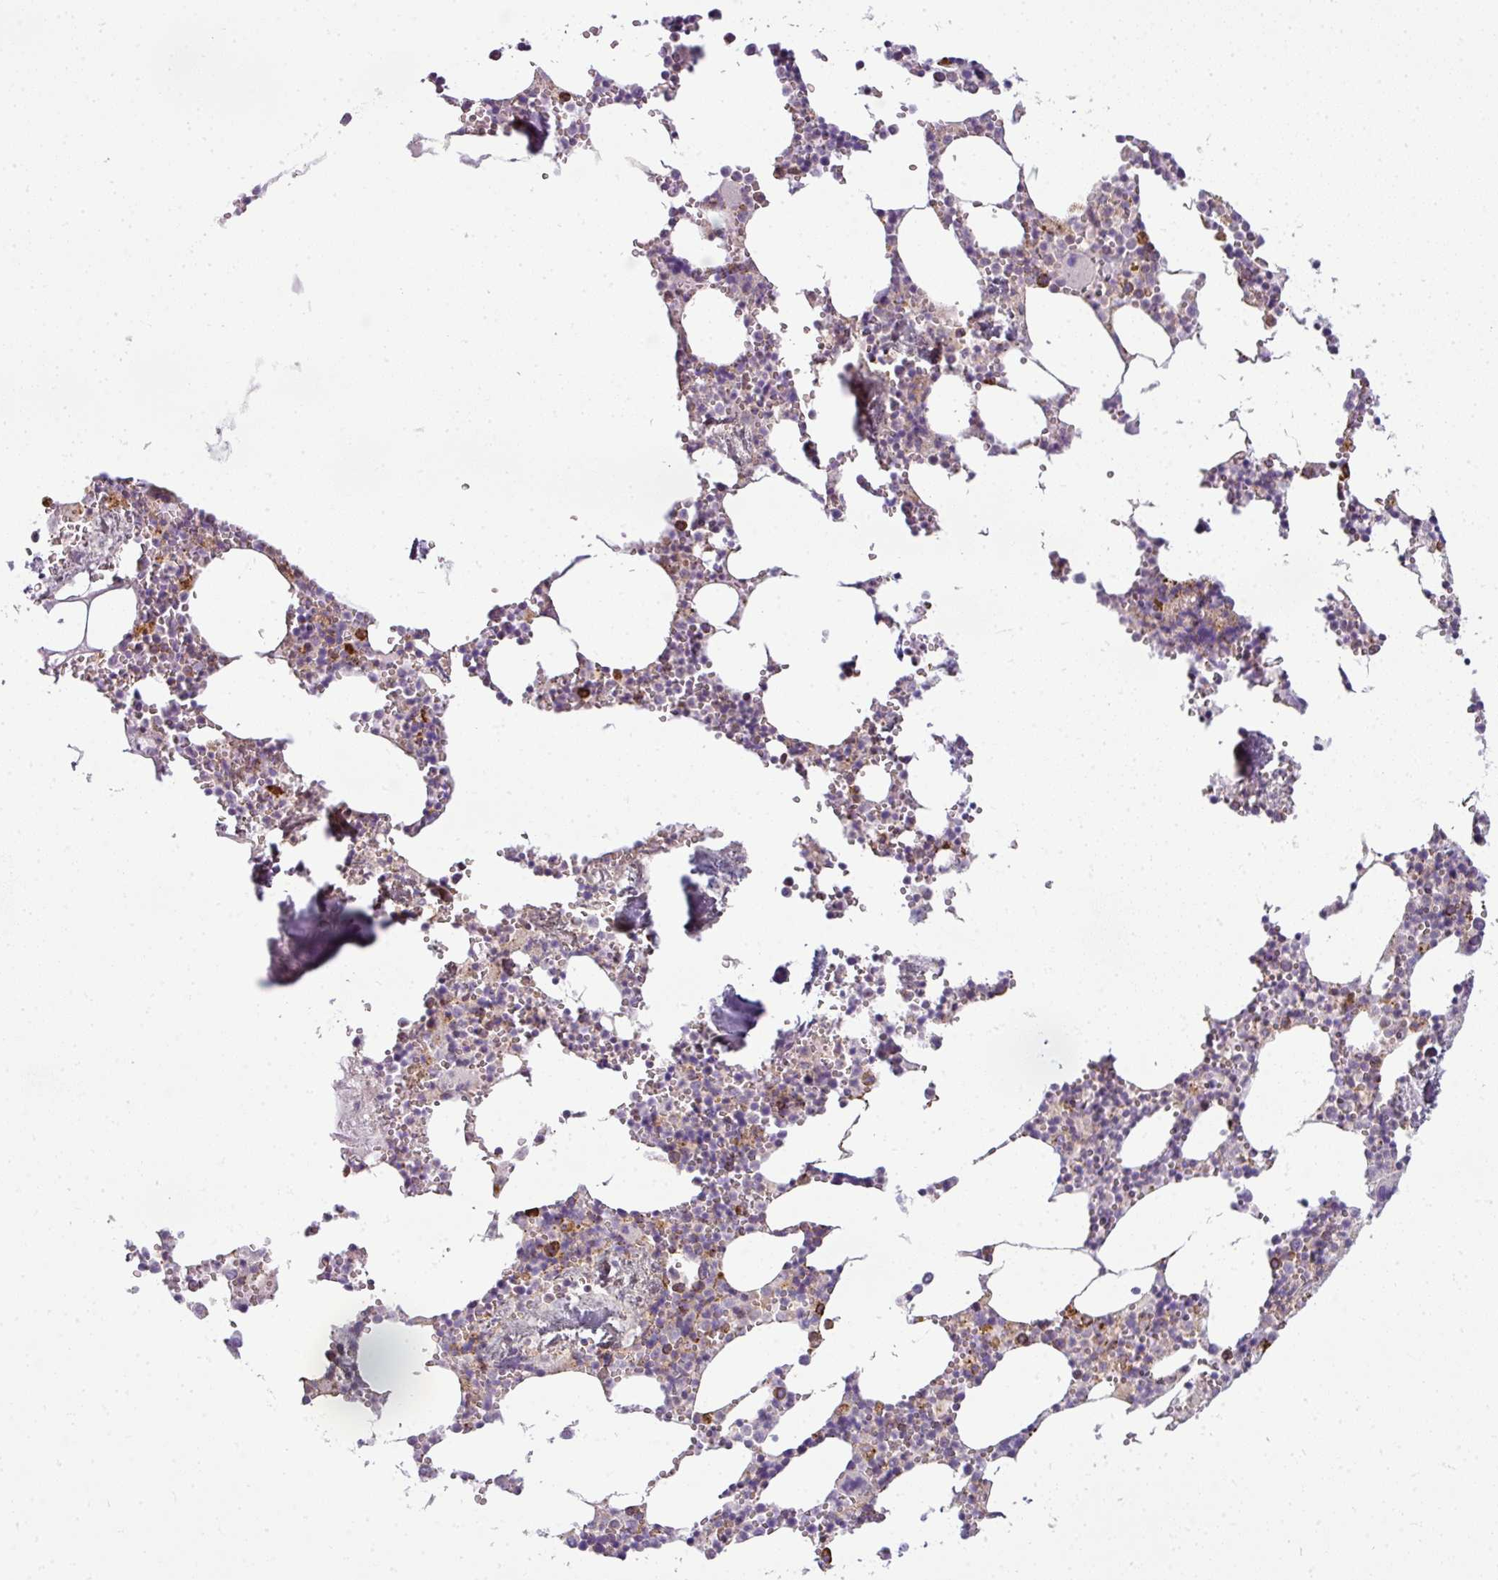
{"staining": {"intensity": "strong", "quantity": "<25%", "location": "cytoplasmic/membranous"}, "tissue": "bone marrow", "cell_type": "Hematopoietic cells", "image_type": "normal", "snomed": [{"axis": "morphology", "description": "Normal tissue, NOS"}, {"axis": "topography", "description": "Bone marrow"}], "caption": "IHC histopathology image of benign bone marrow: bone marrow stained using immunohistochemistry reveals medium levels of strong protein expression localized specifically in the cytoplasmic/membranous of hematopoietic cells, appearing as a cytoplasmic/membranous brown color.", "gene": "ANKRD18A", "patient": {"sex": "male", "age": 54}}